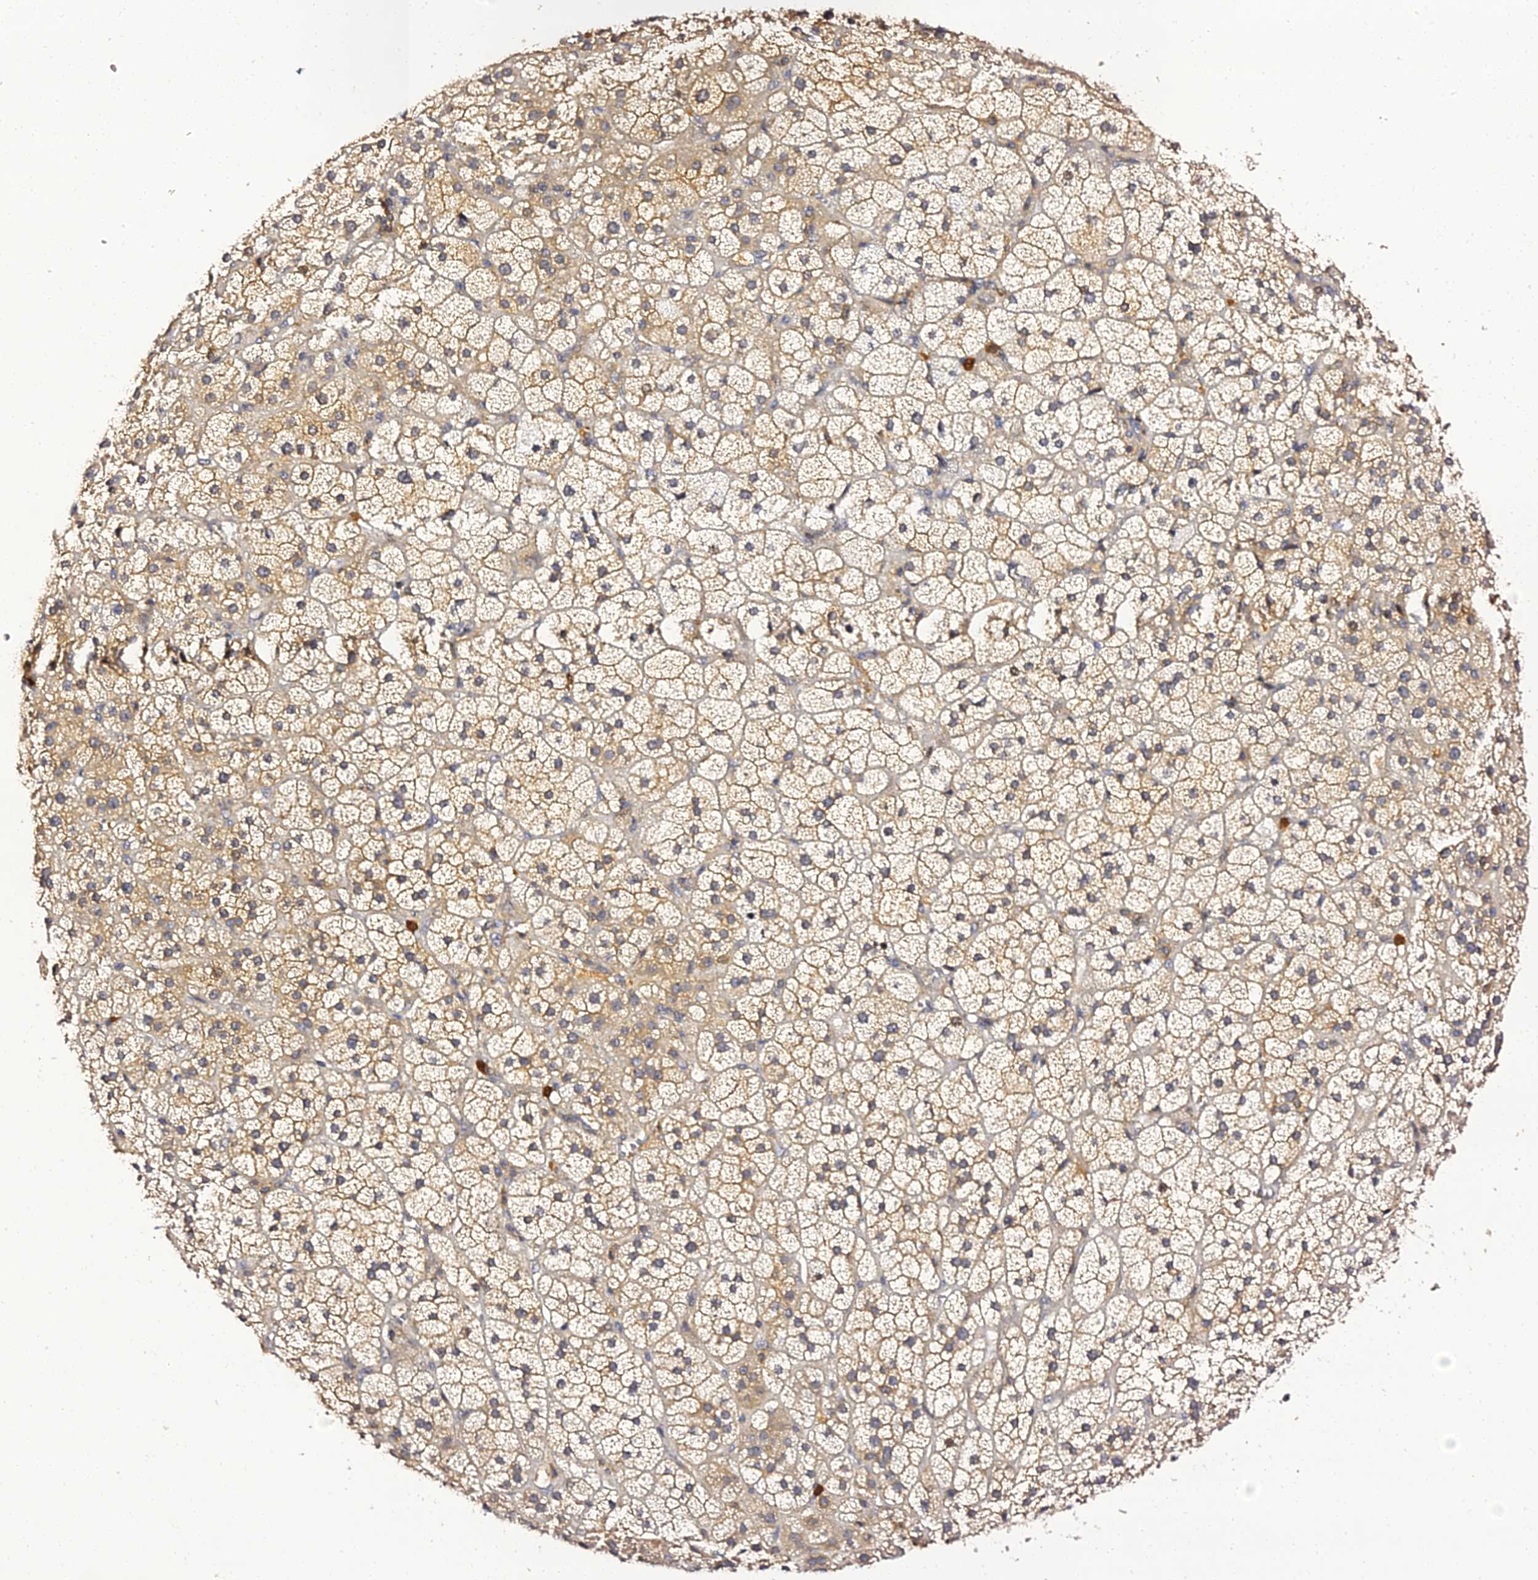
{"staining": {"intensity": "moderate", "quantity": ">75%", "location": "cytoplasmic/membranous"}, "tissue": "adrenal gland", "cell_type": "Glandular cells", "image_type": "normal", "snomed": [{"axis": "morphology", "description": "Normal tissue, NOS"}, {"axis": "topography", "description": "Adrenal gland"}], "caption": "This micrograph displays immunohistochemistry staining of unremarkable human adrenal gland, with medium moderate cytoplasmic/membranous expression in about >75% of glandular cells.", "gene": "IL4I1", "patient": {"sex": "female", "age": 70}}